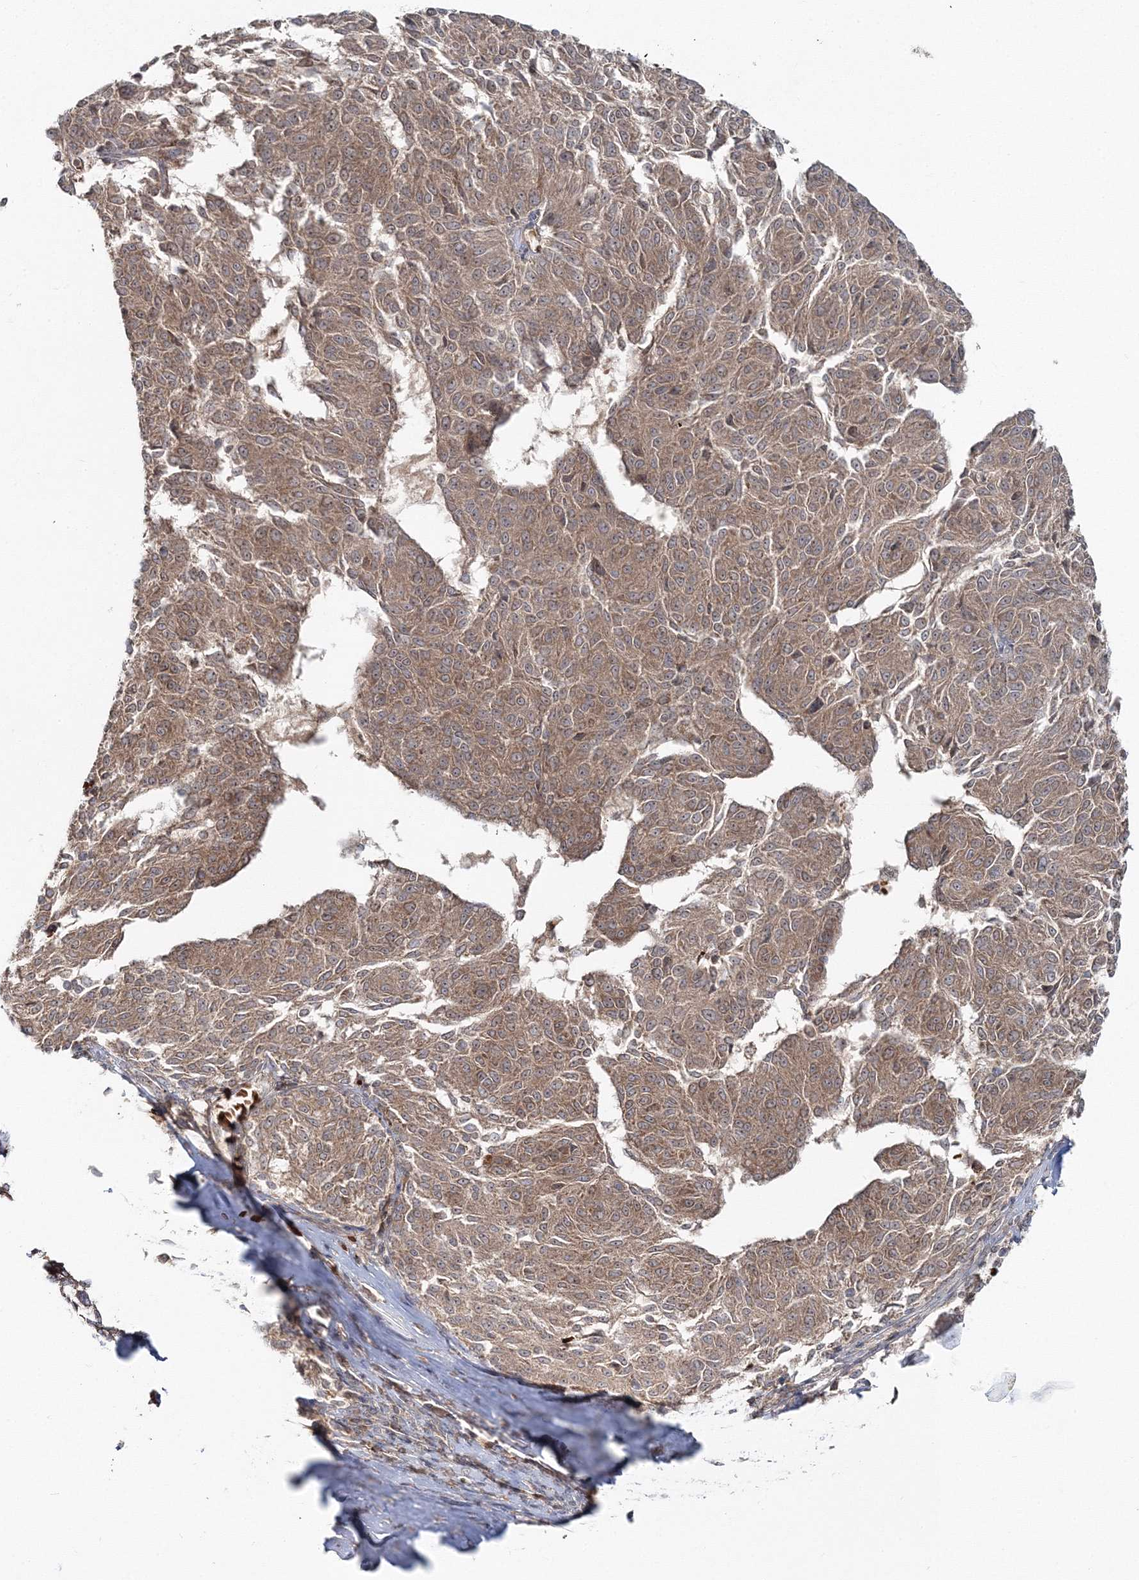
{"staining": {"intensity": "moderate", "quantity": ">75%", "location": "cytoplasmic/membranous"}, "tissue": "melanoma", "cell_type": "Tumor cells", "image_type": "cancer", "snomed": [{"axis": "morphology", "description": "Malignant melanoma, NOS"}, {"axis": "topography", "description": "Skin"}], "caption": "Protein expression analysis of melanoma shows moderate cytoplasmic/membranous positivity in about >75% of tumor cells.", "gene": "PCBD2", "patient": {"sex": "female", "age": 72}}